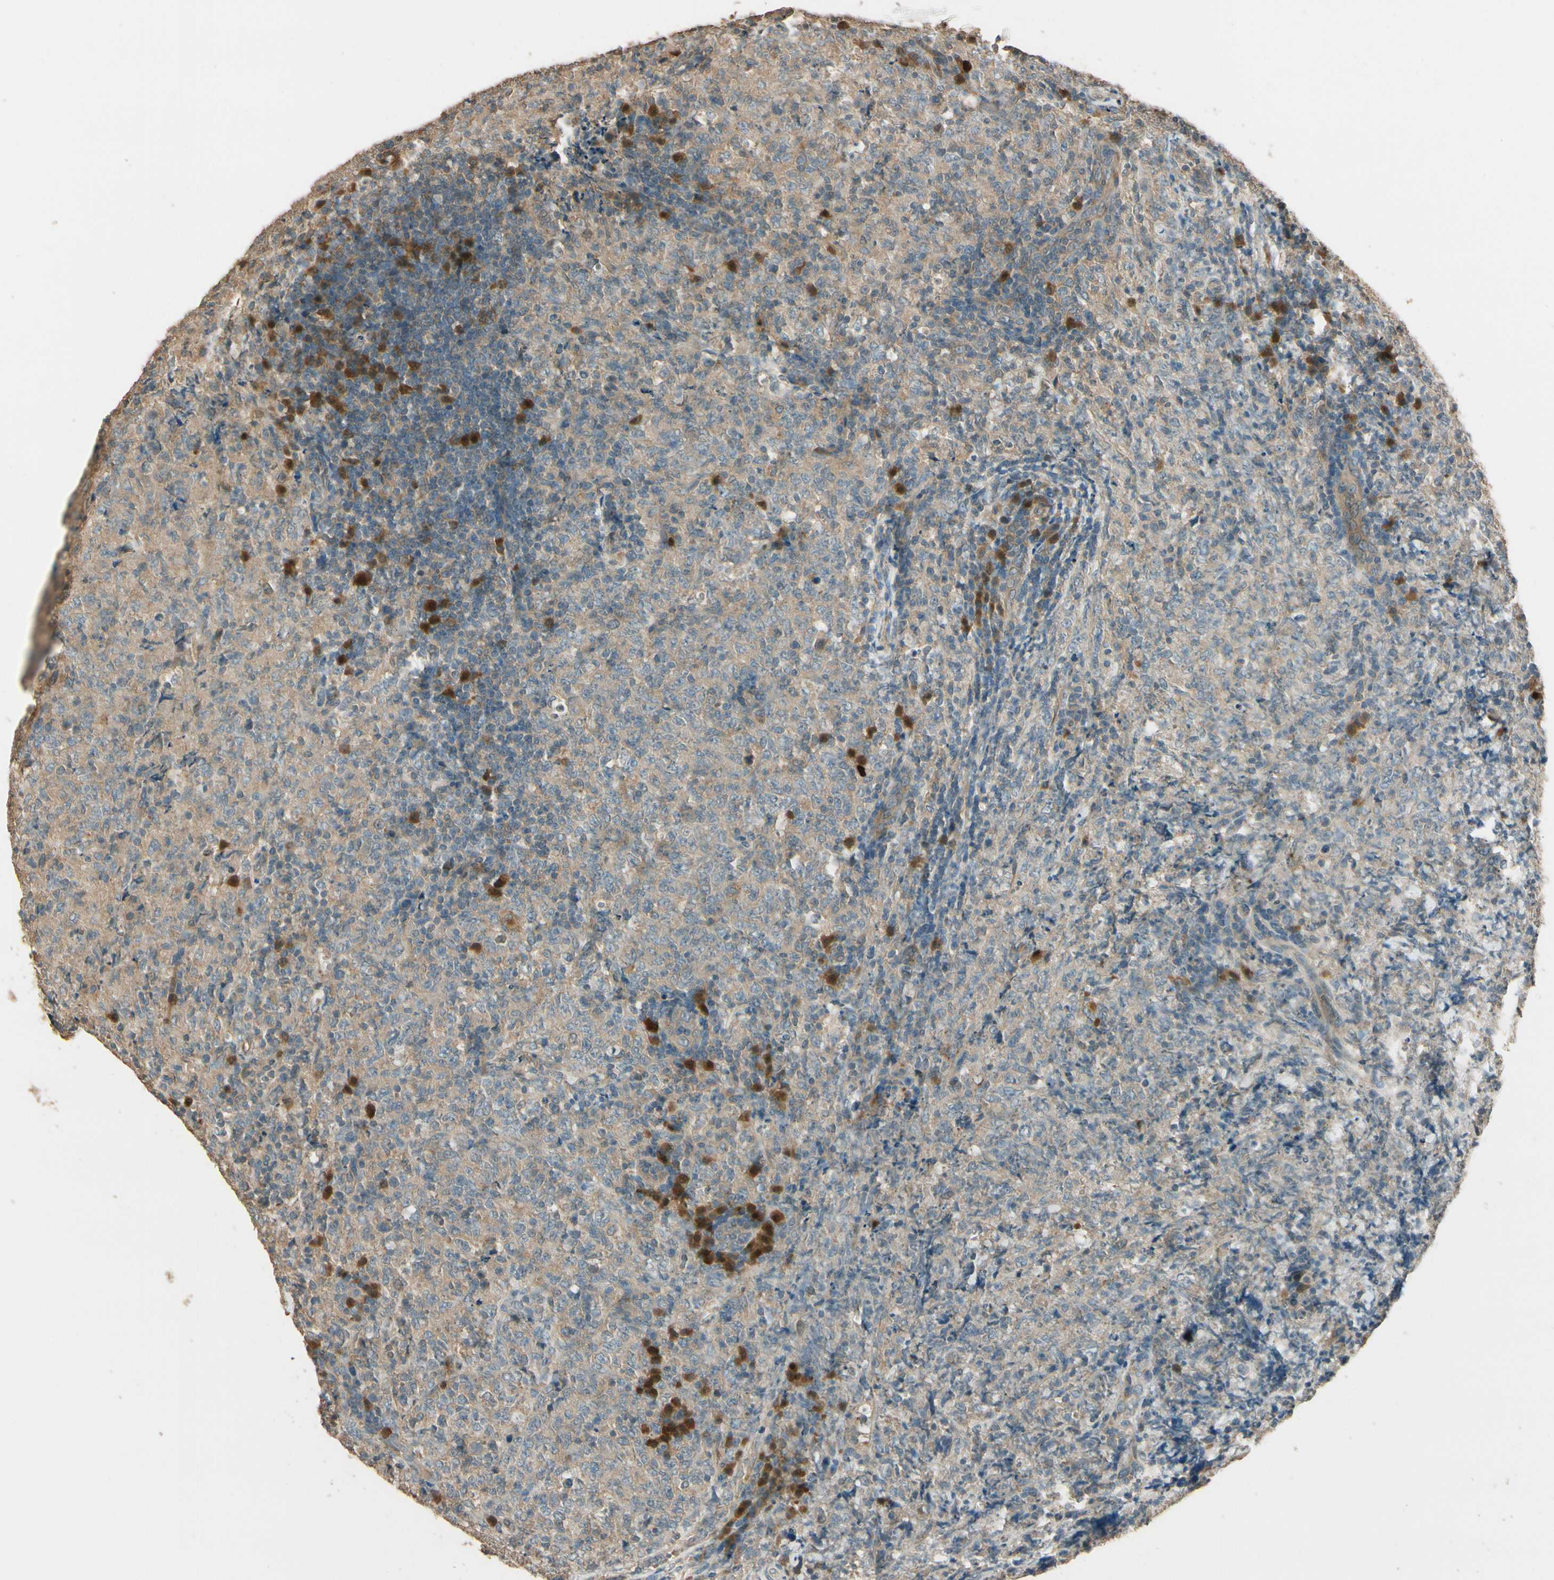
{"staining": {"intensity": "weak", "quantity": ">75%", "location": "cytoplasmic/membranous"}, "tissue": "lymphoma", "cell_type": "Tumor cells", "image_type": "cancer", "snomed": [{"axis": "morphology", "description": "Malignant lymphoma, non-Hodgkin's type, High grade"}, {"axis": "topography", "description": "Tonsil"}], "caption": "Protein positivity by IHC exhibits weak cytoplasmic/membranous staining in about >75% of tumor cells in high-grade malignant lymphoma, non-Hodgkin's type.", "gene": "PLXNA1", "patient": {"sex": "female", "age": 36}}